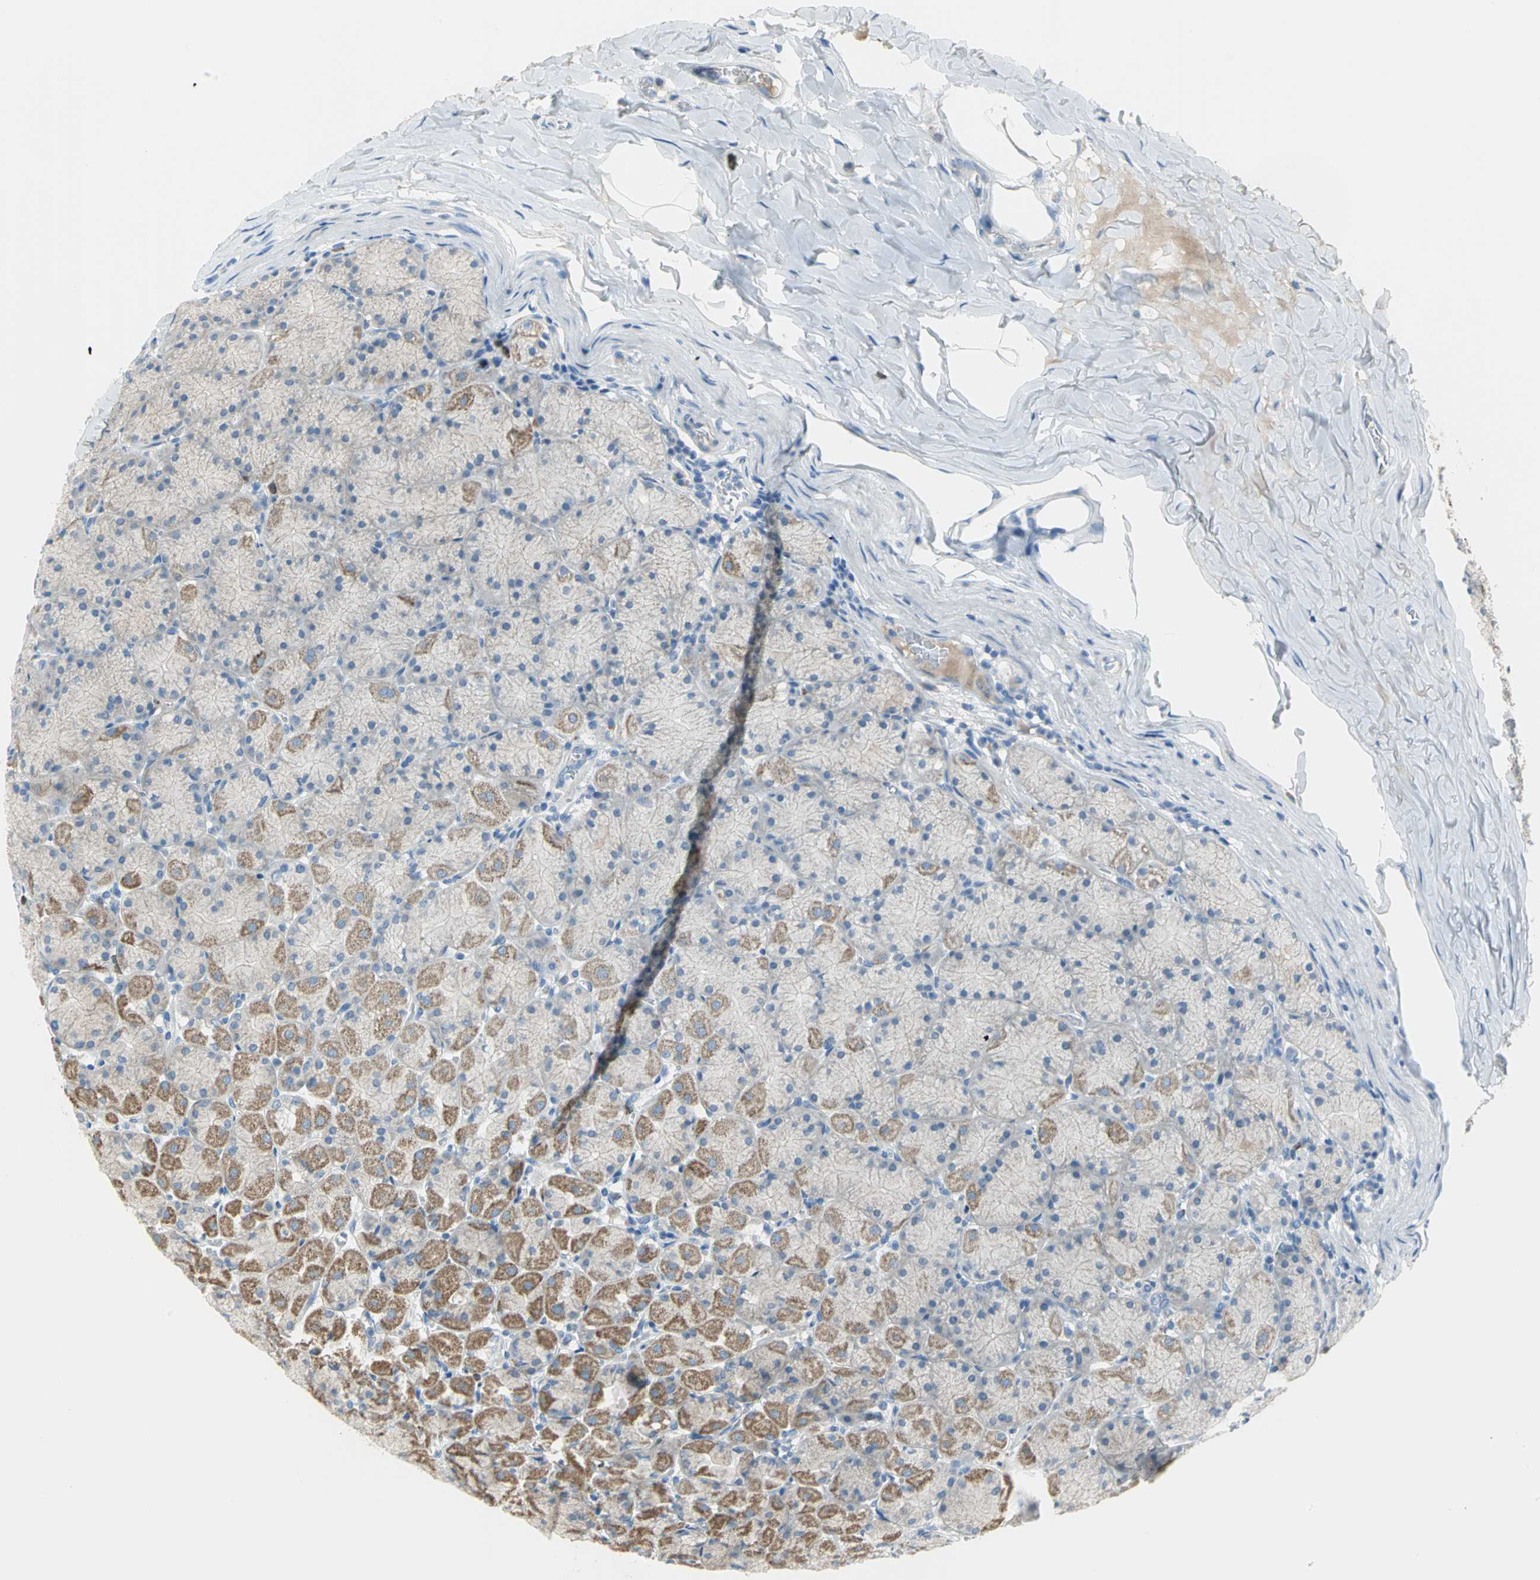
{"staining": {"intensity": "moderate", "quantity": "25%-75%", "location": "cytoplasmic/membranous"}, "tissue": "stomach", "cell_type": "Glandular cells", "image_type": "normal", "snomed": [{"axis": "morphology", "description": "Normal tissue, NOS"}, {"axis": "topography", "description": "Stomach, upper"}], "caption": "Stomach stained with DAB (3,3'-diaminobenzidine) immunohistochemistry exhibits medium levels of moderate cytoplasmic/membranous staining in approximately 25%-75% of glandular cells. Using DAB (3,3'-diaminobenzidine) (brown) and hematoxylin (blue) stains, captured at high magnification using brightfield microscopy.", "gene": "ALOX15", "patient": {"sex": "female", "age": 56}}